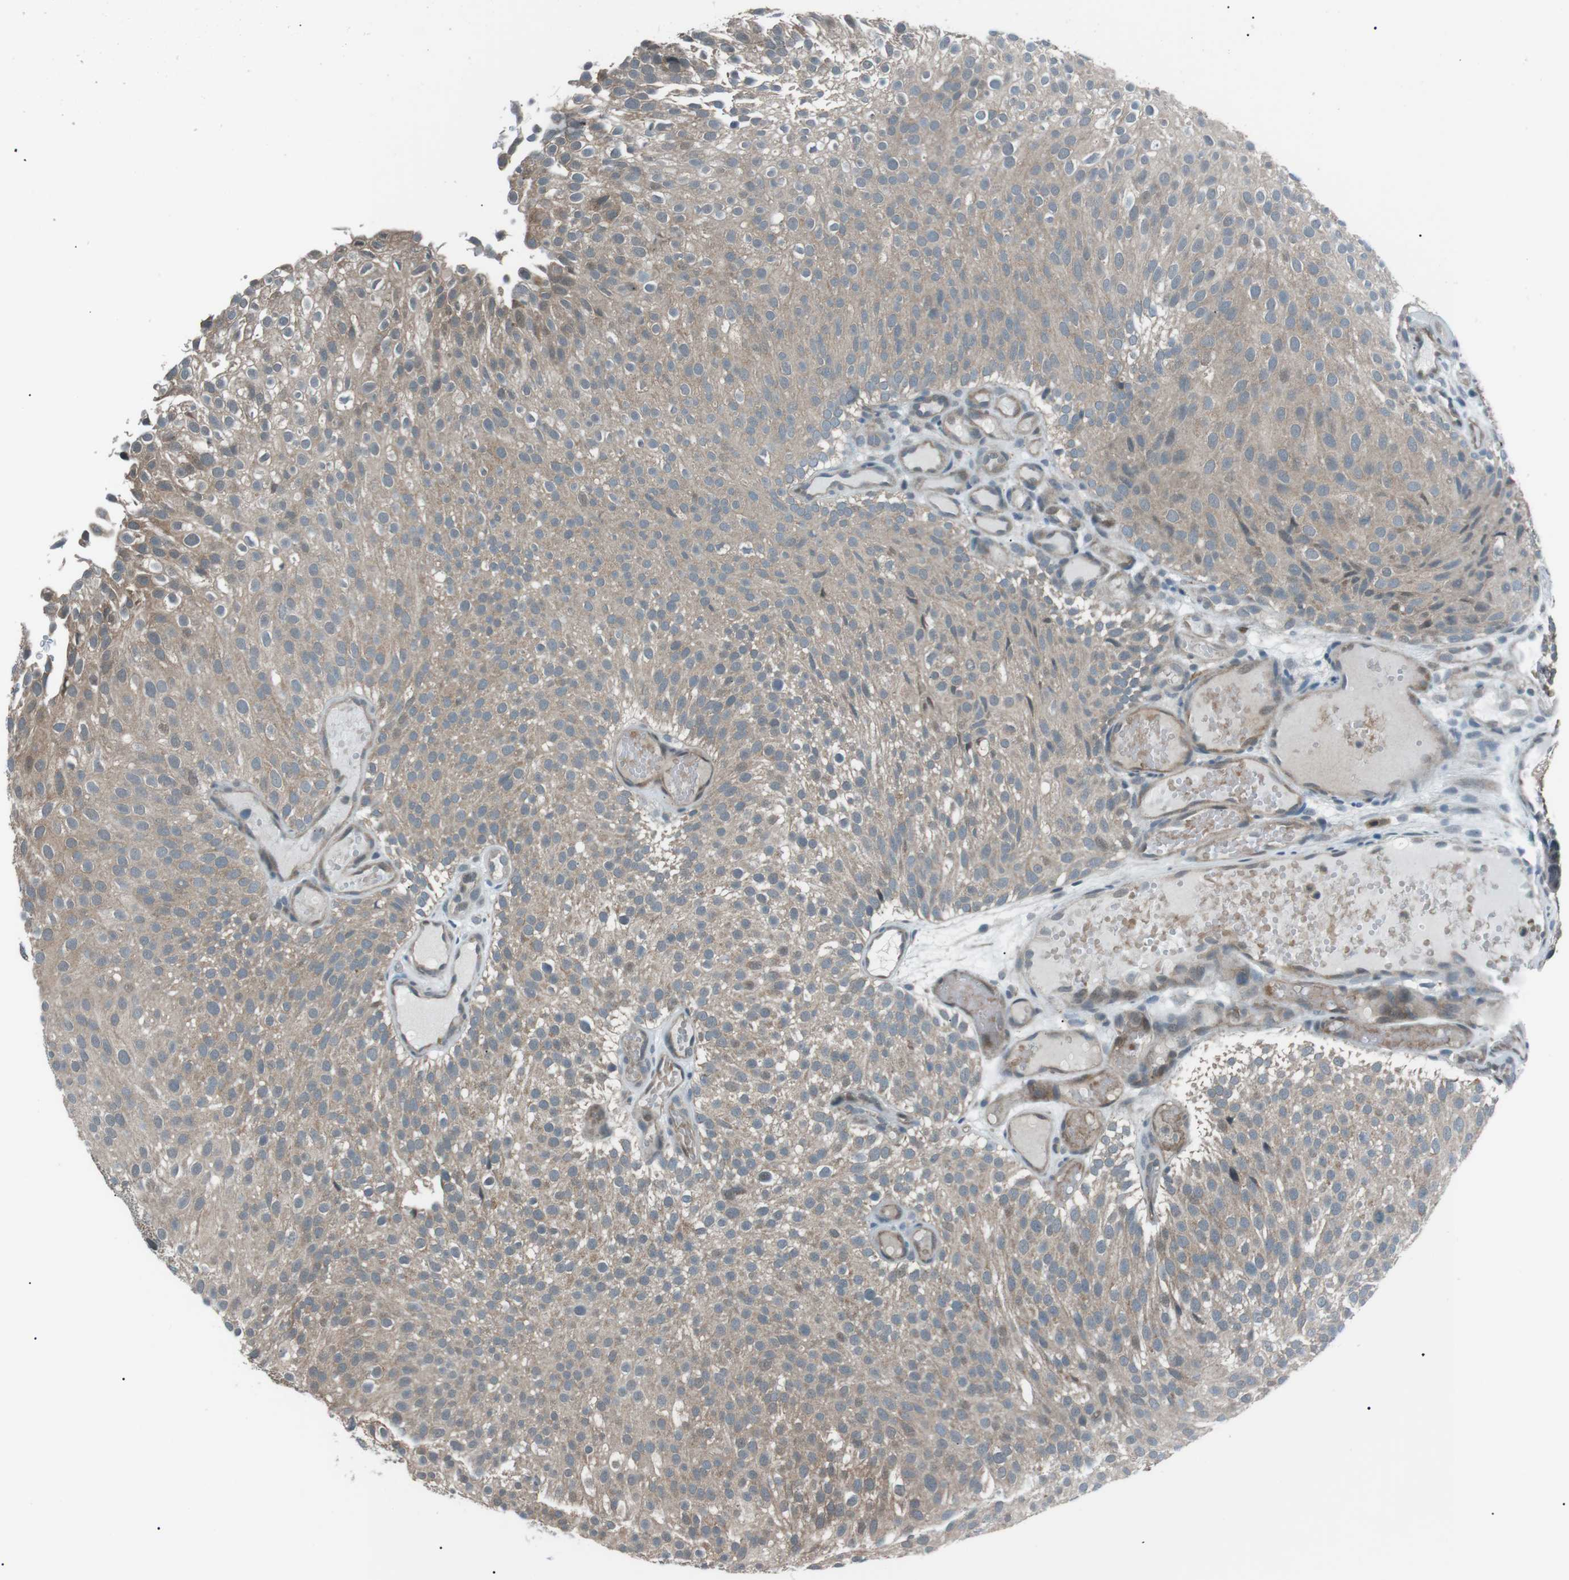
{"staining": {"intensity": "weak", "quantity": ">75%", "location": "cytoplasmic/membranous"}, "tissue": "urothelial cancer", "cell_type": "Tumor cells", "image_type": "cancer", "snomed": [{"axis": "morphology", "description": "Urothelial carcinoma, Low grade"}, {"axis": "topography", "description": "Urinary bladder"}], "caption": "This histopathology image exhibits immunohistochemistry (IHC) staining of human urothelial cancer, with low weak cytoplasmic/membranous staining in about >75% of tumor cells.", "gene": "LRIG2", "patient": {"sex": "male", "age": 78}}